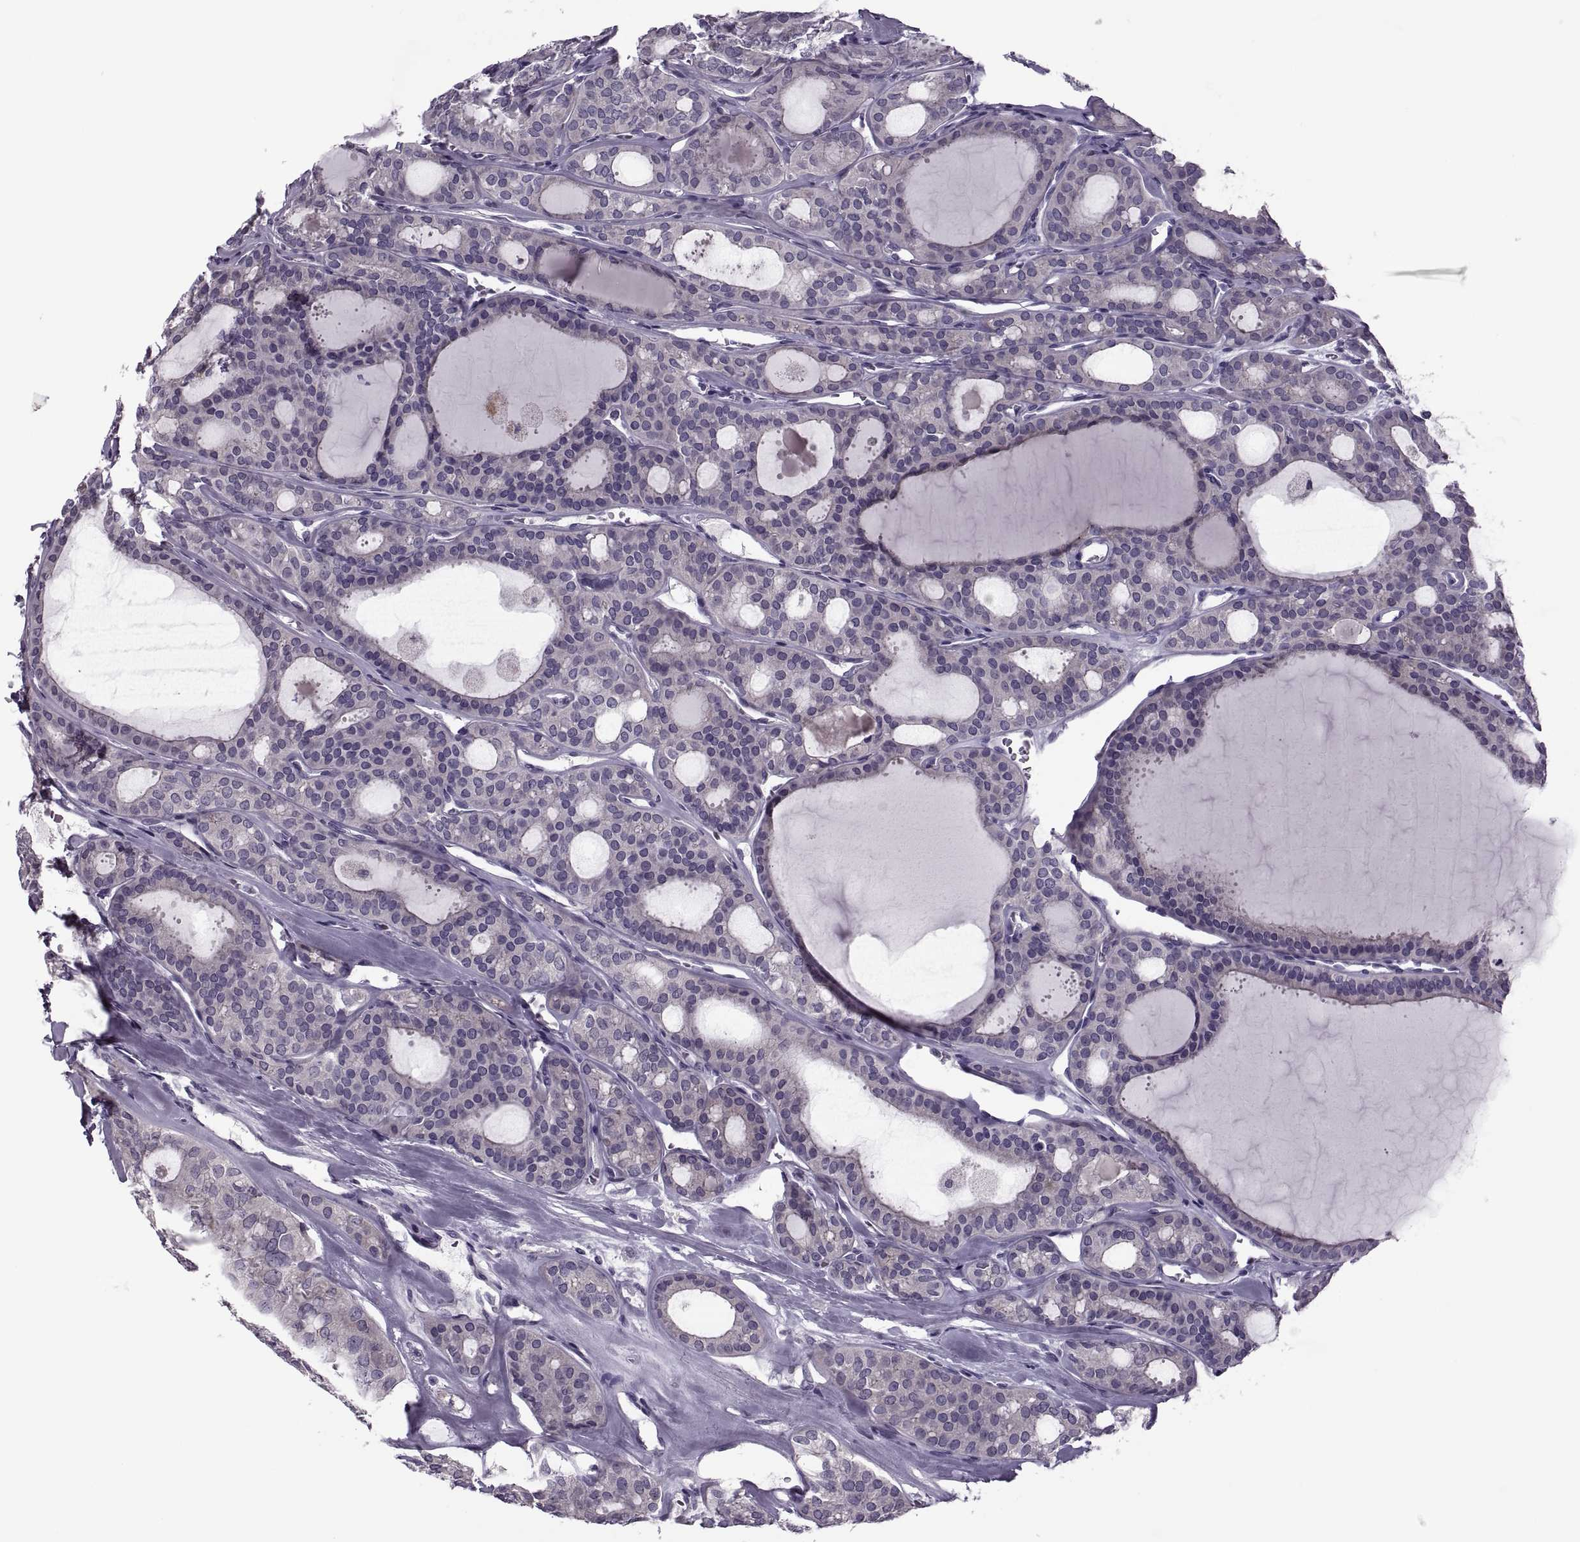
{"staining": {"intensity": "negative", "quantity": "none", "location": "none"}, "tissue": "thyroid cancer", "cell_type": "Tumor cells", "image_type": "cancer", "snomed": [{"axis": "morphology", "description": "Follicular adenoma carcinoma, NOS"}, {"axis": "topography", "description": "Thyroid gland"}], "caption": "Image shows no protein positivity in tumor cells of follicular adenoma carcinoma (thyroid) tissue.", "gene": "PRSS54", "patient": {"sex": "male", "age": 75}}